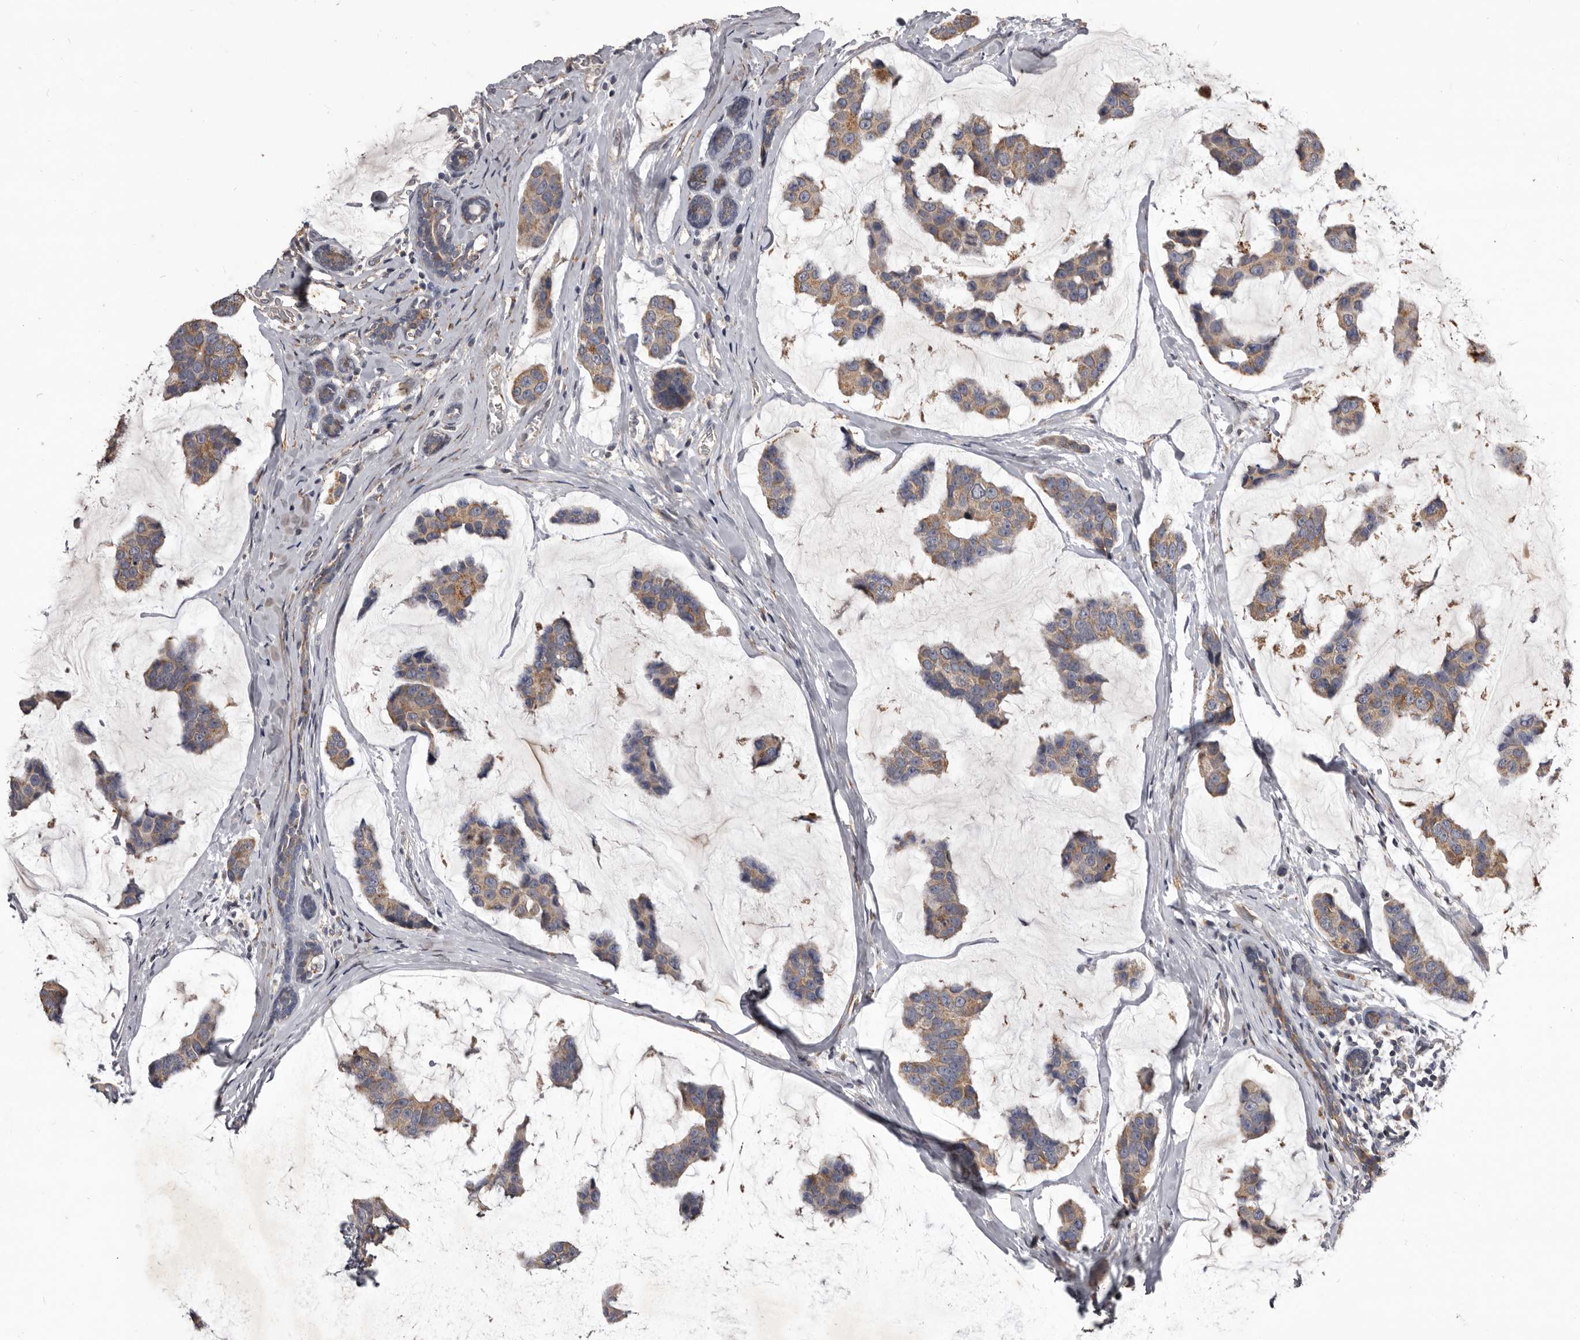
{"staining": {"intensity": "weak", "quantity": ">75%", "location": "cytoplasmic/membranous"}, "tissue": "breast cancer", "cell_type": "Tumor cells", "image_type": "cancer", "snomed": [{"axis": "morphology", "description": "Normal tissue, NOS"}, {"axis": "morphology", "description": "Duct carcinoma"}, {"axis": "topography", "description": "Breast"}], "caption": "Immunohistochemistry (IHC) photomicrograph of neoplastic tissue: human breast cancer (infiltrating ductal carcinoma) stained using IHC shows low levels of weak protein expression localized specifically in the cytoplasmic/membranous of tumor cells, appearing as a cytoplasmic/membranous brown color.", "gene": "CXCL14", "patient": {"sex": "female", "age": 50}}